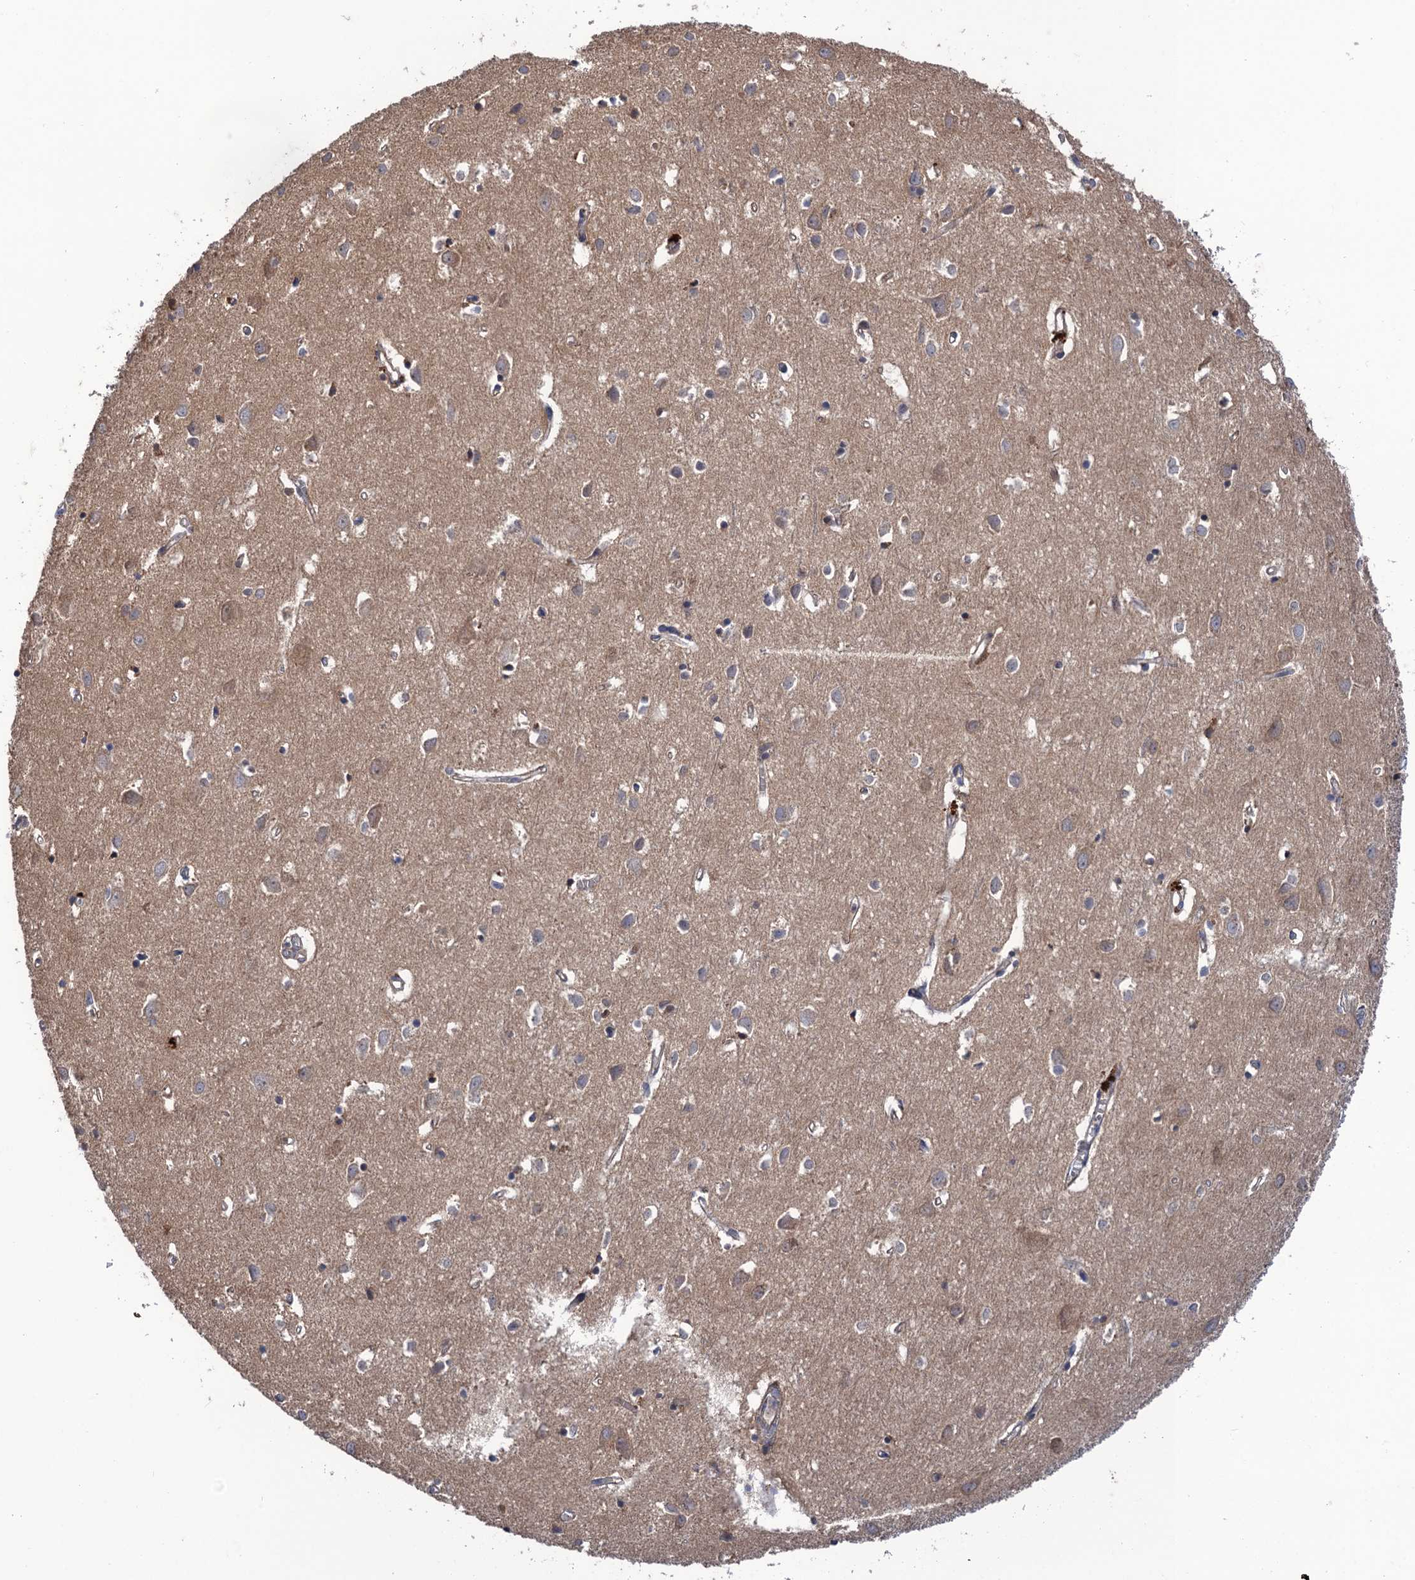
{"staining": {"intensity": "negative", "quantity": "none", "location": "none"}, "tissue": "cerebral cortex", "cell_type": "Endothelial cells", "image_type": "normal", "snomed": [{"axis": "morphology", "description": "Normal tissue, NOS"}, {"axis": "topography", "description": "Cerebral cortex"}], "caption": "Normal cerebral cortex was stained to show a protein in brown. There is no significant expression in endothelial cells. The staining is performed using DAB brown chromogen with nuclei counter-stained in using hematoxylin.", "gene": "DGKA", "patient": {"sex": "female", "age": 64}}